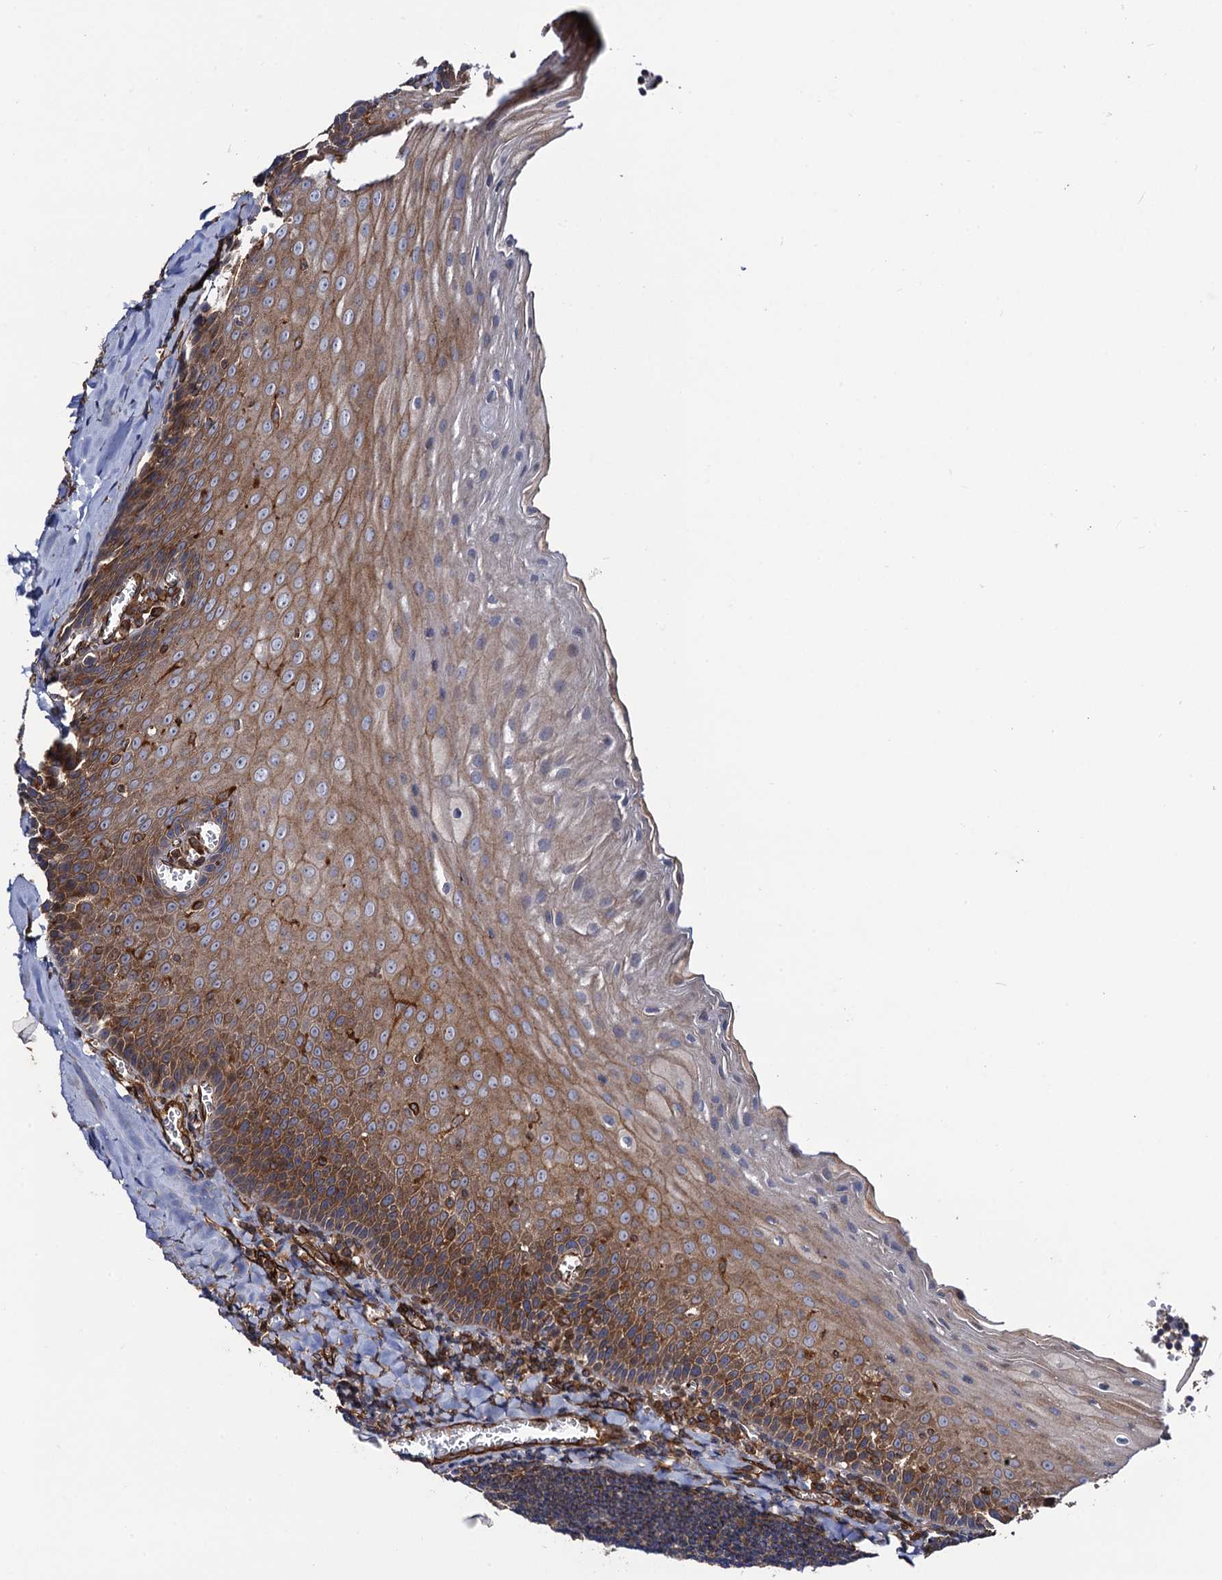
{"staining": {"intensity": "moderate", "quantity": "<25%", "location": "cytoplasmic/membranous"}, "tissue": "tonsil", "cell_type": "Non-germinal center cells", "image_type": "normal", "snomed": [{"axis": "morphology", "description": "Normal tissue, NOS"}, {"axis": "topography", "description": "Tonsil"}], "caption": "This image reveals benign tonsil stained with immunohistochemistry (IHC) to label a protein in brown. The cytoplasmic/membranous of non-germinal center cells show moderate positivity for the protein. Nuclei are counter-stained blue.", "gene": "CIP2A", "patient": {"sex": "male", "age": 27}}